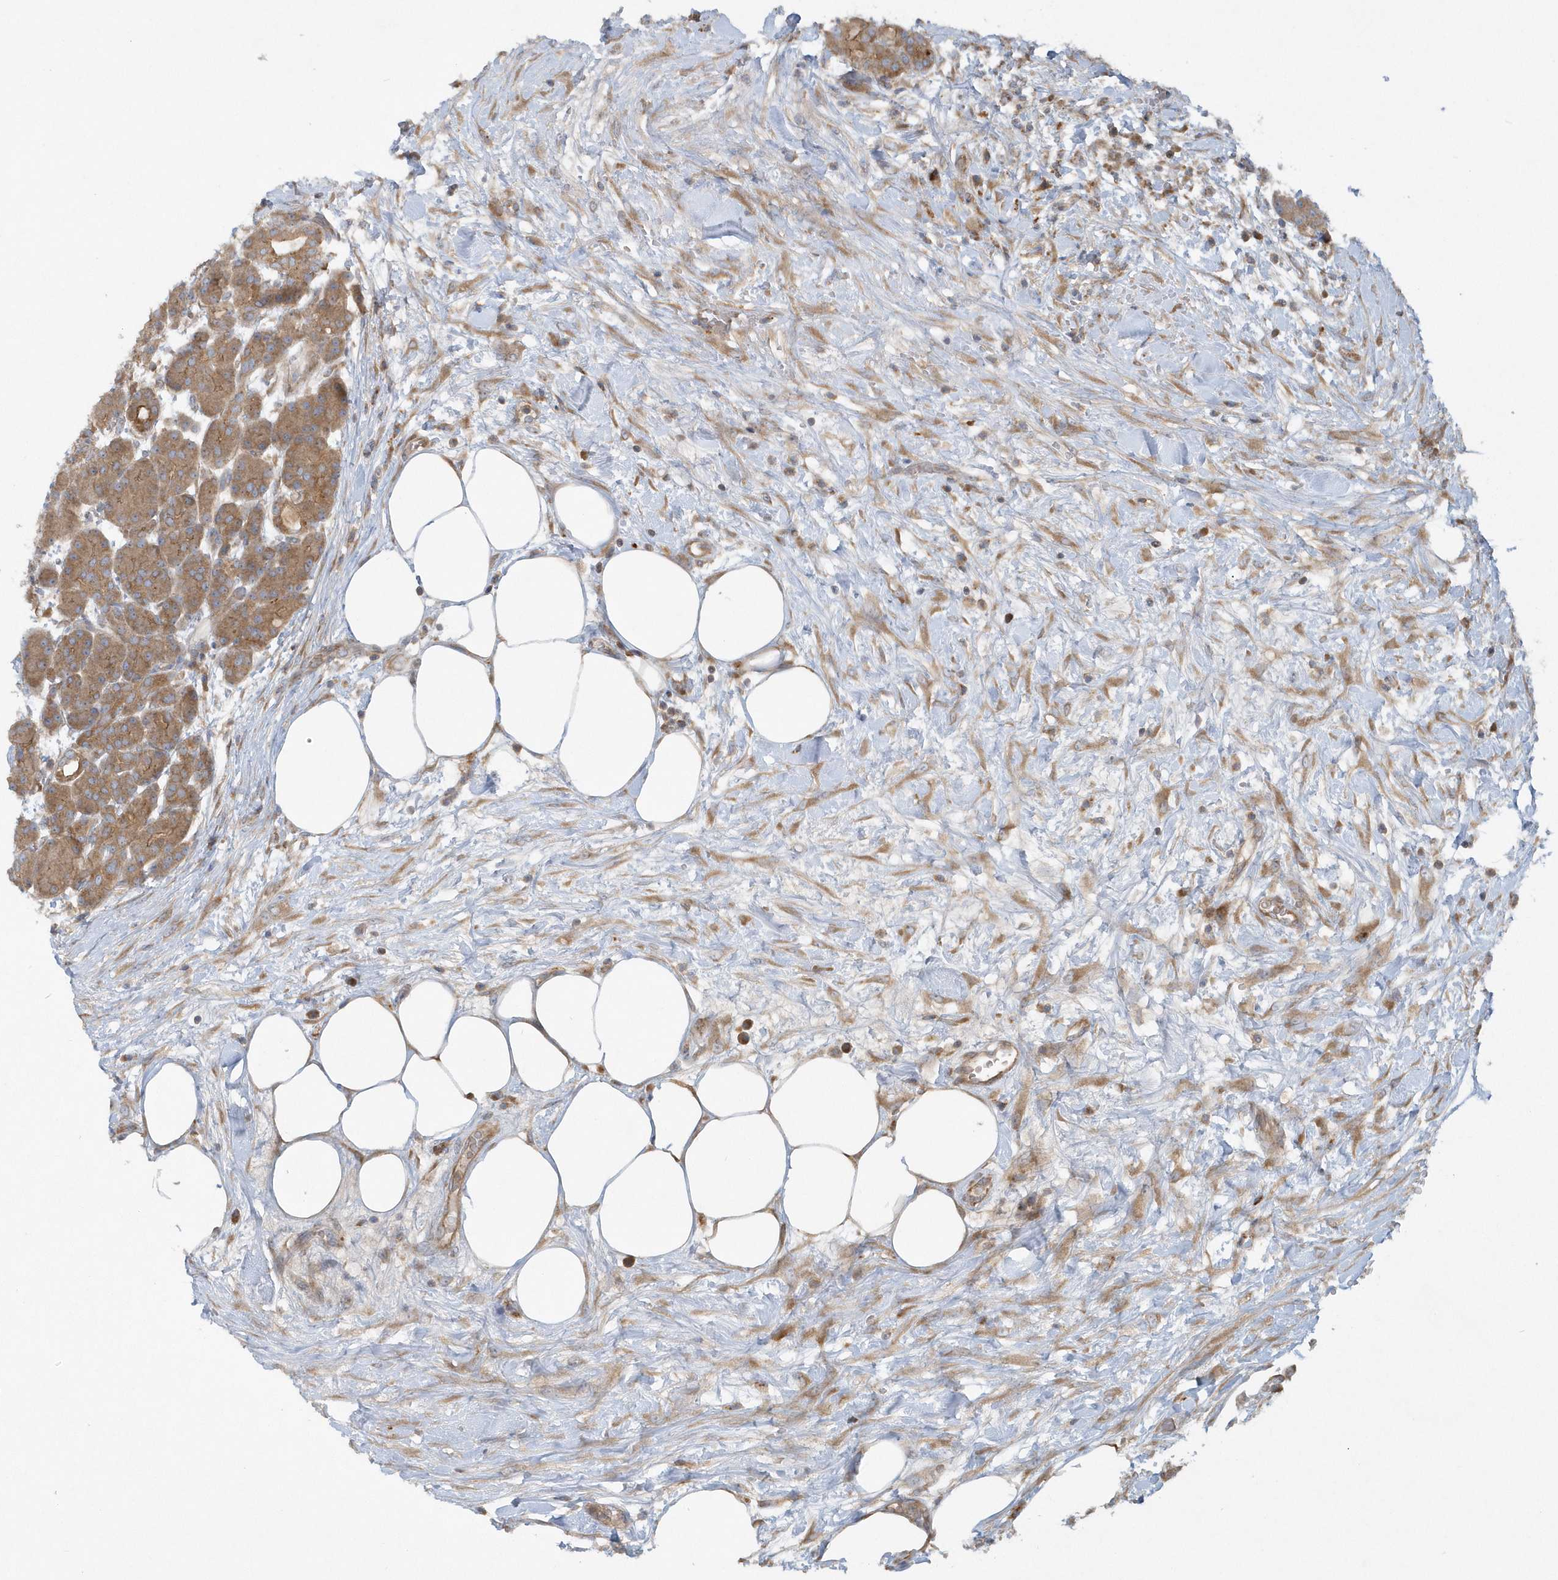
{"staining": {"intensity": "moderate", "quantity": ">75%", "location": "cytoplasmic/membranous"}, "tissue": "pancreas", "cell_type": "Exocrine glandular cells", "image_type": "normal", "snomed": [{"axis": "morphology", "description": "Normal tissue, NOS"}, {"axis": "topography", "description": "Pancreas"}], "caption": "DAB (3,3'-diaminobenzidine) immunohistochemical staining of benign pancreas demonstrates moderate cytoplasmic/membranous protein expression in about >75% of exocrine glandular cells.", "gene": "CNOT10", "patient": {"sex": "male", "age": 63}}